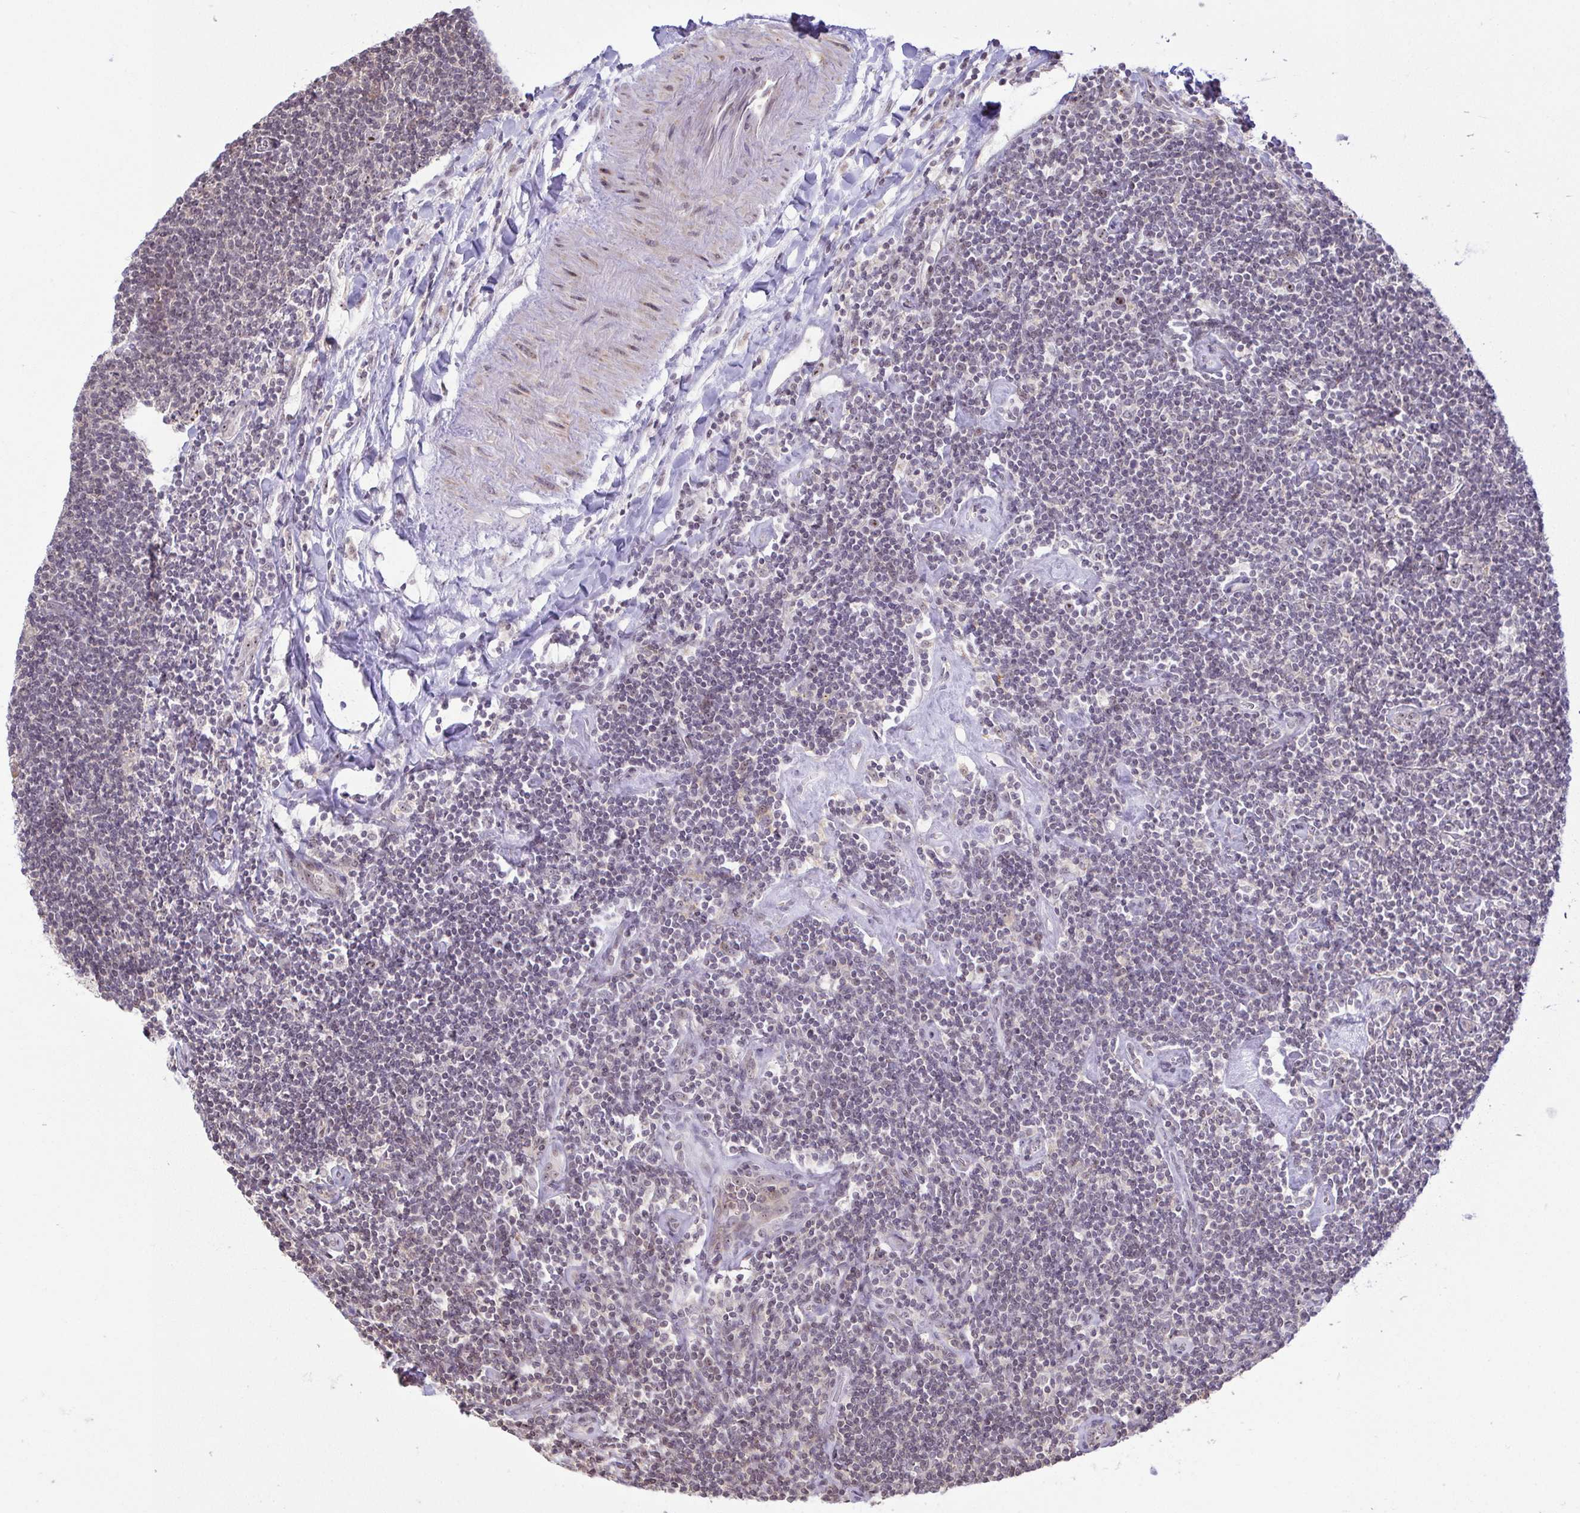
{"staining": {"intensity": "negative", "quantity": "none", "location": "none"}, "tissue": "lymphoma", "cell_type": "Tumor cells", "image_type": "cancer", "snomed": [{"axis": "morphology", "description": "Hodgkin's disease, NOS"}, {"axis": "topography", "description": "Lymph node"}], "caption": "Image shows no significant protein positivity in tumor cells of lymphoma.", "gene": "RSL24D1", "patient": {"sex": "male", "age": 40}}